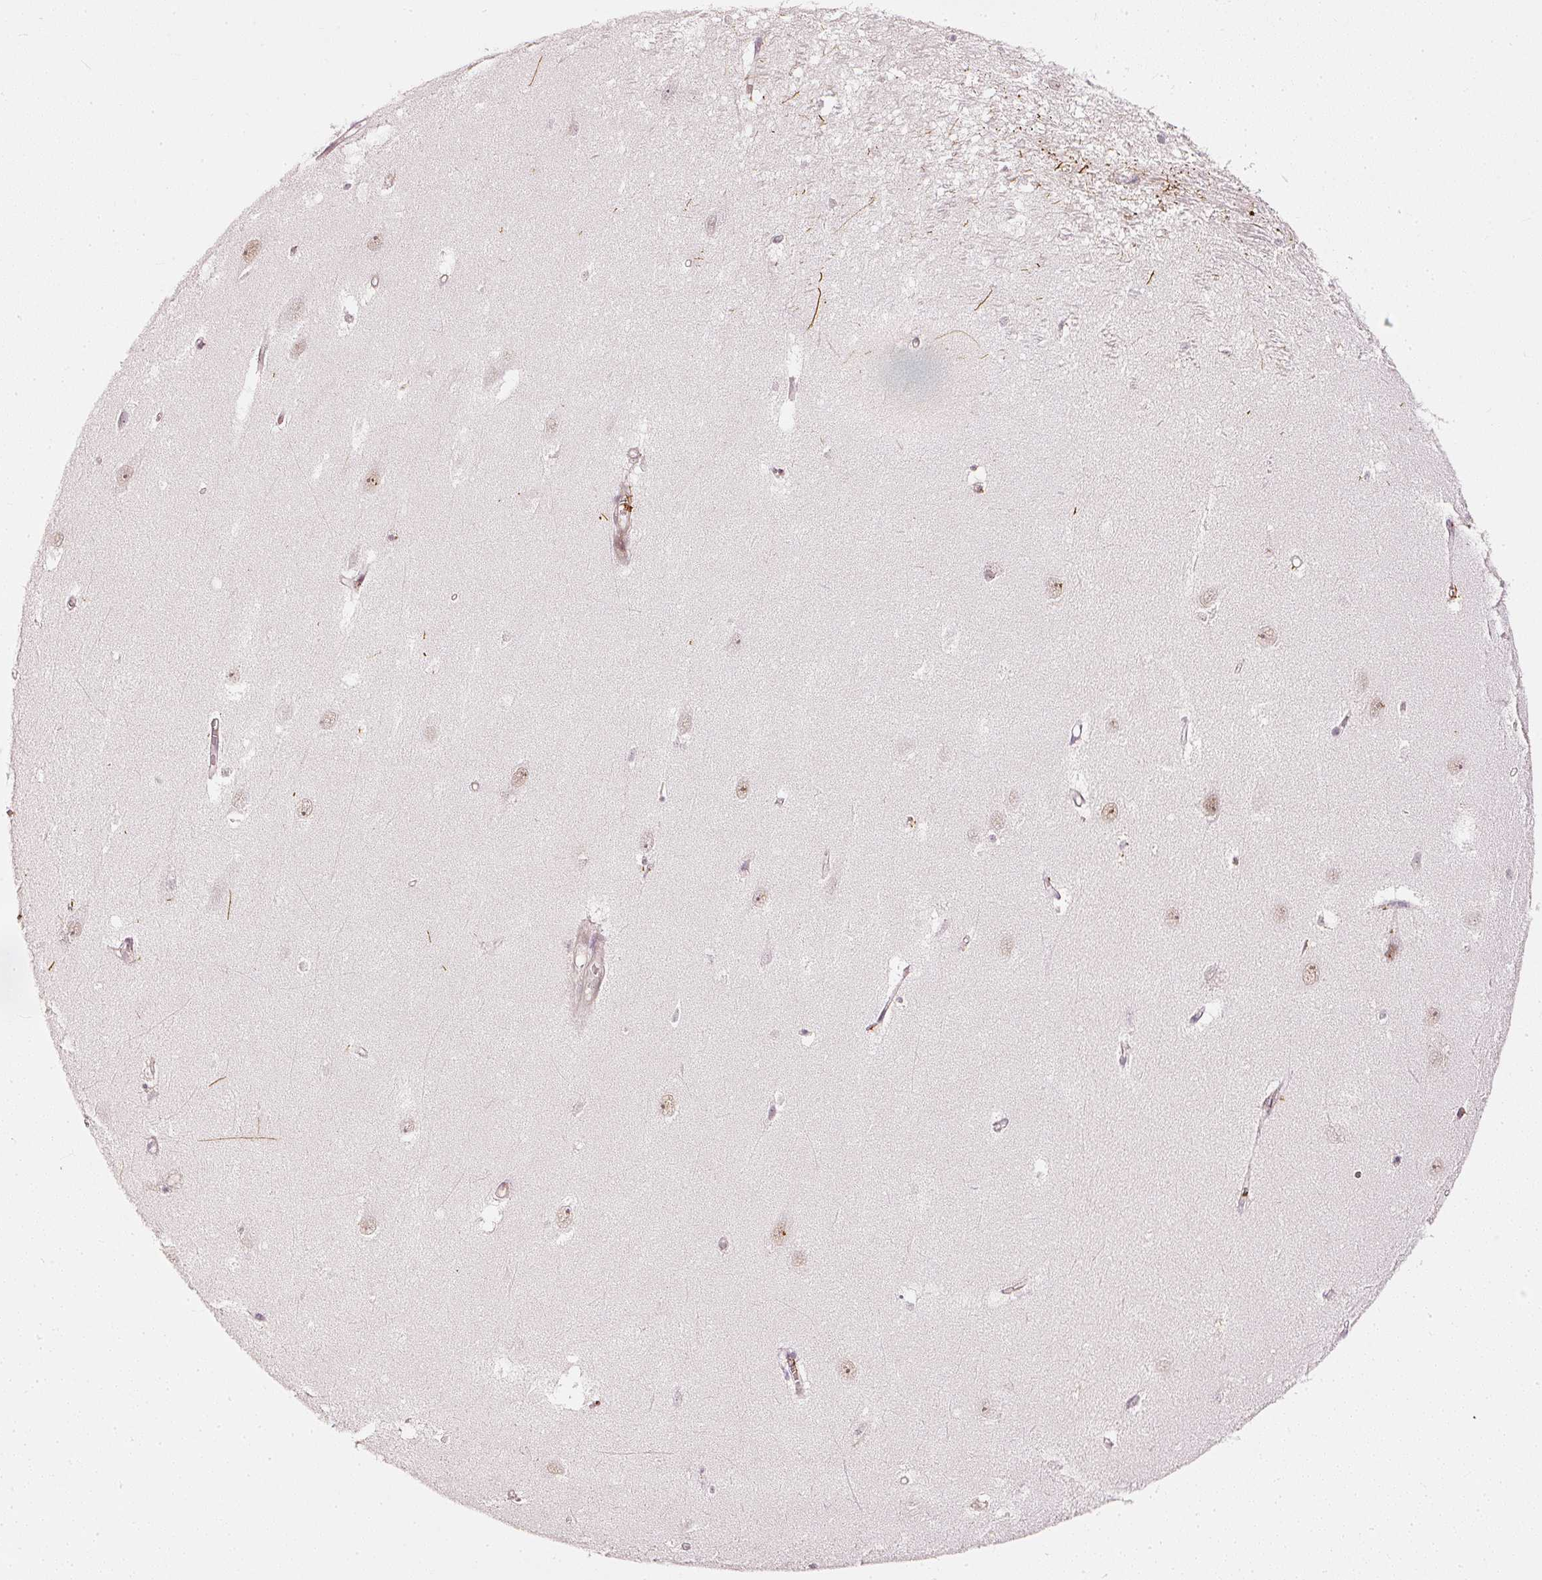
{"staining": {"intensity": "strong", "quantity": "<25%", "location": "cytoplasmic/membranous"}, "tissue": "hippocampus", "cell_type": "Glial cells", "image_type": "normal", "snomed": [{"axis": "morphology", "description": "Normal tissue, NOS"}, {"axis": "topography", "description": "Hippocampus"}], "caption": "The micrograph demonstrates immunohistochemical staining of normal hippocampus. There is strong cytoplasmic/membranous staining is identified in approximately <25% of glial cells.", "gene": "DRD2", "patient": {"sex": "female", "age": 64}}